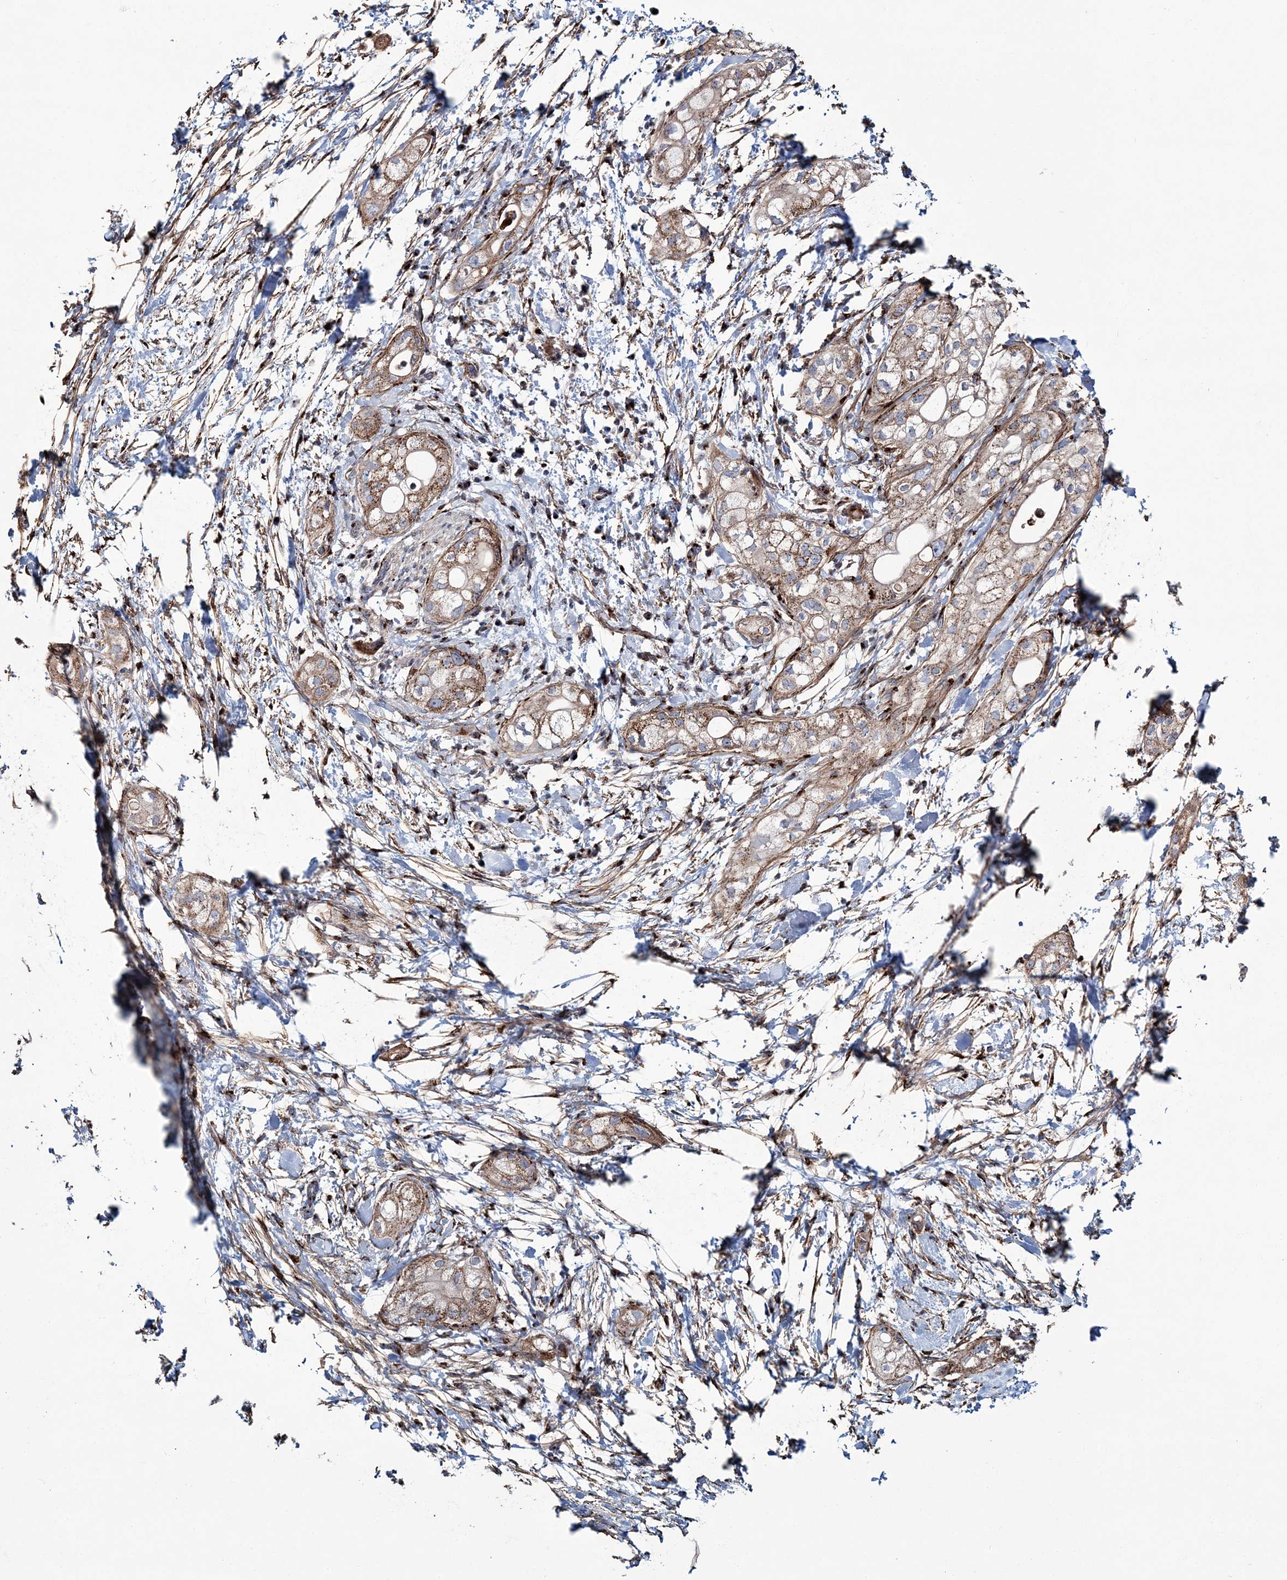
{"staining": {"intensity": "moderate", "quantity": ">75%", "location": "cytoplasmic/membranous"}, "tissue": "pancreatic cancer", "cell_type": "Tumor cells", "image_type": "cancer", "snomed": [{"axis": "morphology", "description": "Adenocarcinoma, NOS"}, {"axis": "topography", "description": "Pancreas"}], "caption": "The photomicrograph reveals immunohistochemical staining of pancreatic cancer (adenocarcinoma). There is moderate cytoplasmic/membranous expression is present in approximately >75% of tumor cells.", "gene": "MAN1A2", "patient": {"sex": "male", "age": 58}}